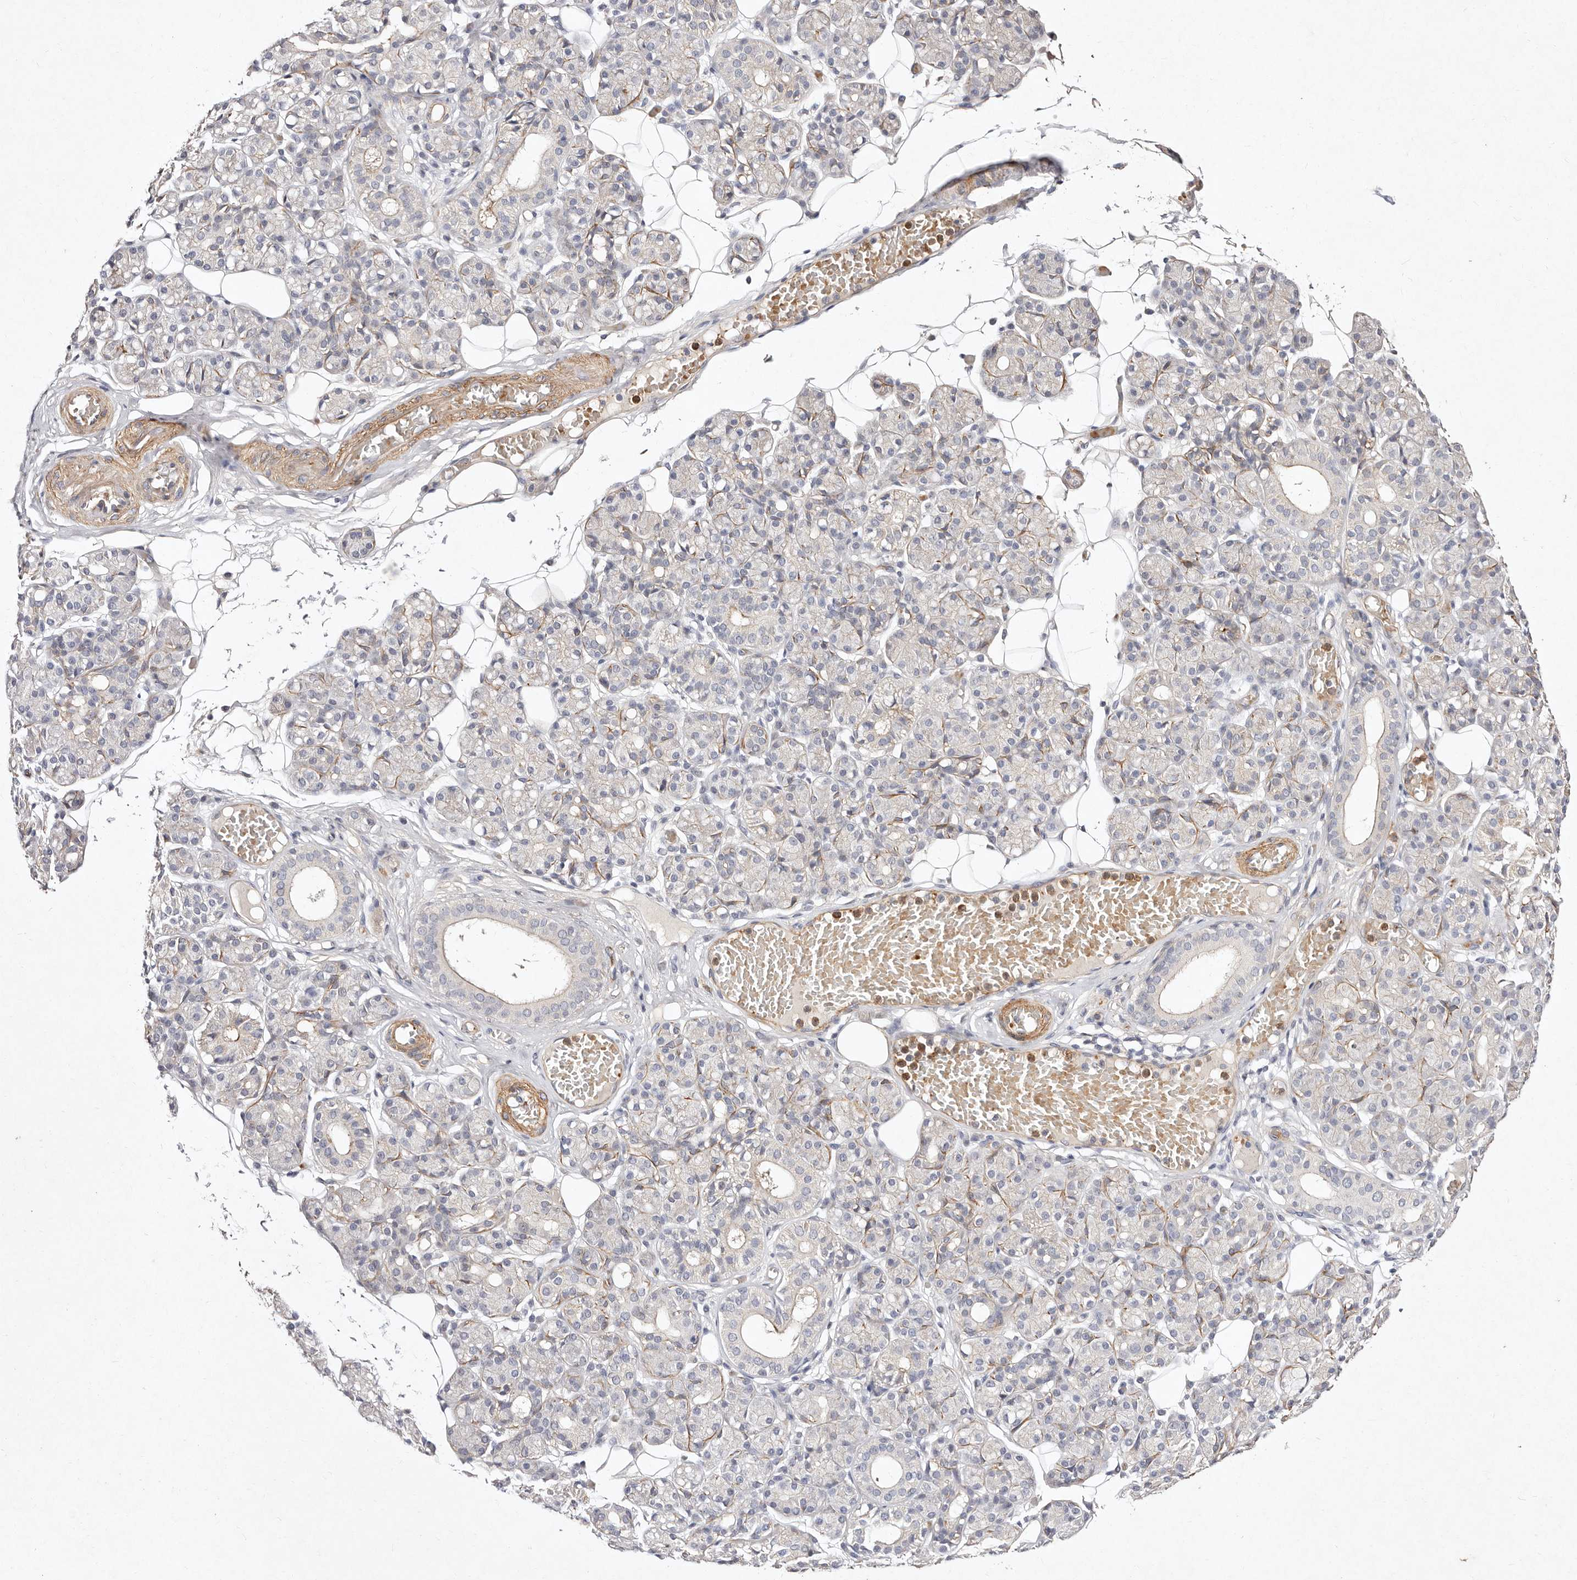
{"staining": {"intensity": "negative", "quantity": "none", "location": "none"}, "tissue": "salivary gland", "cell_type": "Glandular cells", "image_type": "normal", "snomed": [{"axis": "morphology", "description": "Normal tissue, NOS"}, {"axis": "topography", "description": "Salivary gland"}], "caption": "The histopathology image shows no staining of glandular cells in unremarkable salivary gland. (DAB (3,3'-diaminobenzidine) IHC, high magnification).", "gene": "MTMR11", "patient": {"sex": "male", "age": 63}}